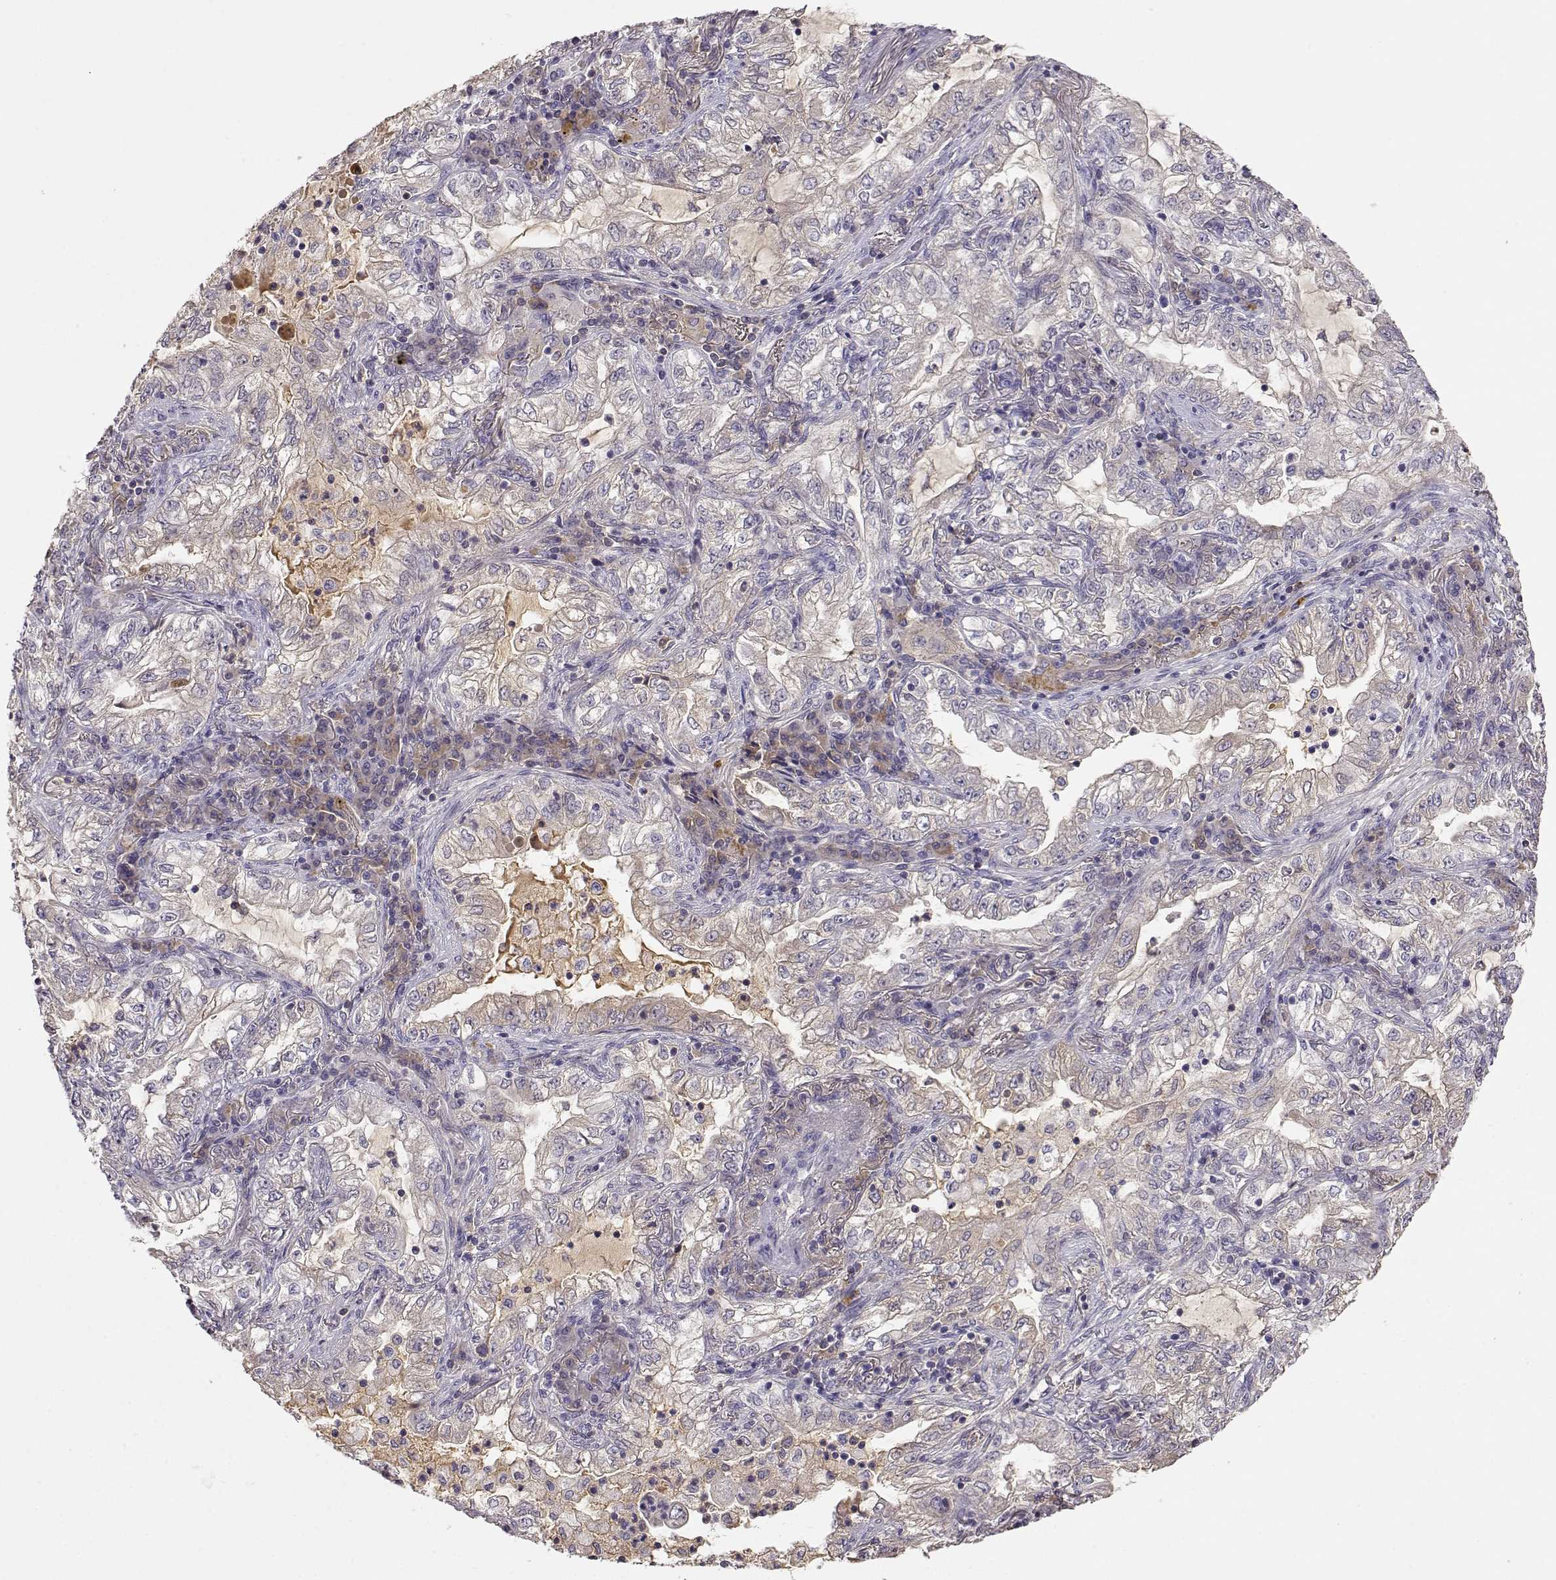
{"staining": {"intensity": "weak", "quantity": "<25%", "location": "cytoplasmic/membranous"}, "tissue": "lung cancer", "cell_type": "Tumor cells", "image_type": "cancer", "snomed": [{"axis": "morphology", "description": "Adenocarcinoma, NOS"}, {"axis": "topography", "description": "Lung"}], "caption": "There is no significant expression in tumor cells of lung adenocarcinoma.", "gene": "TACR1", "patient": {"sex": "female", "age": 73}}